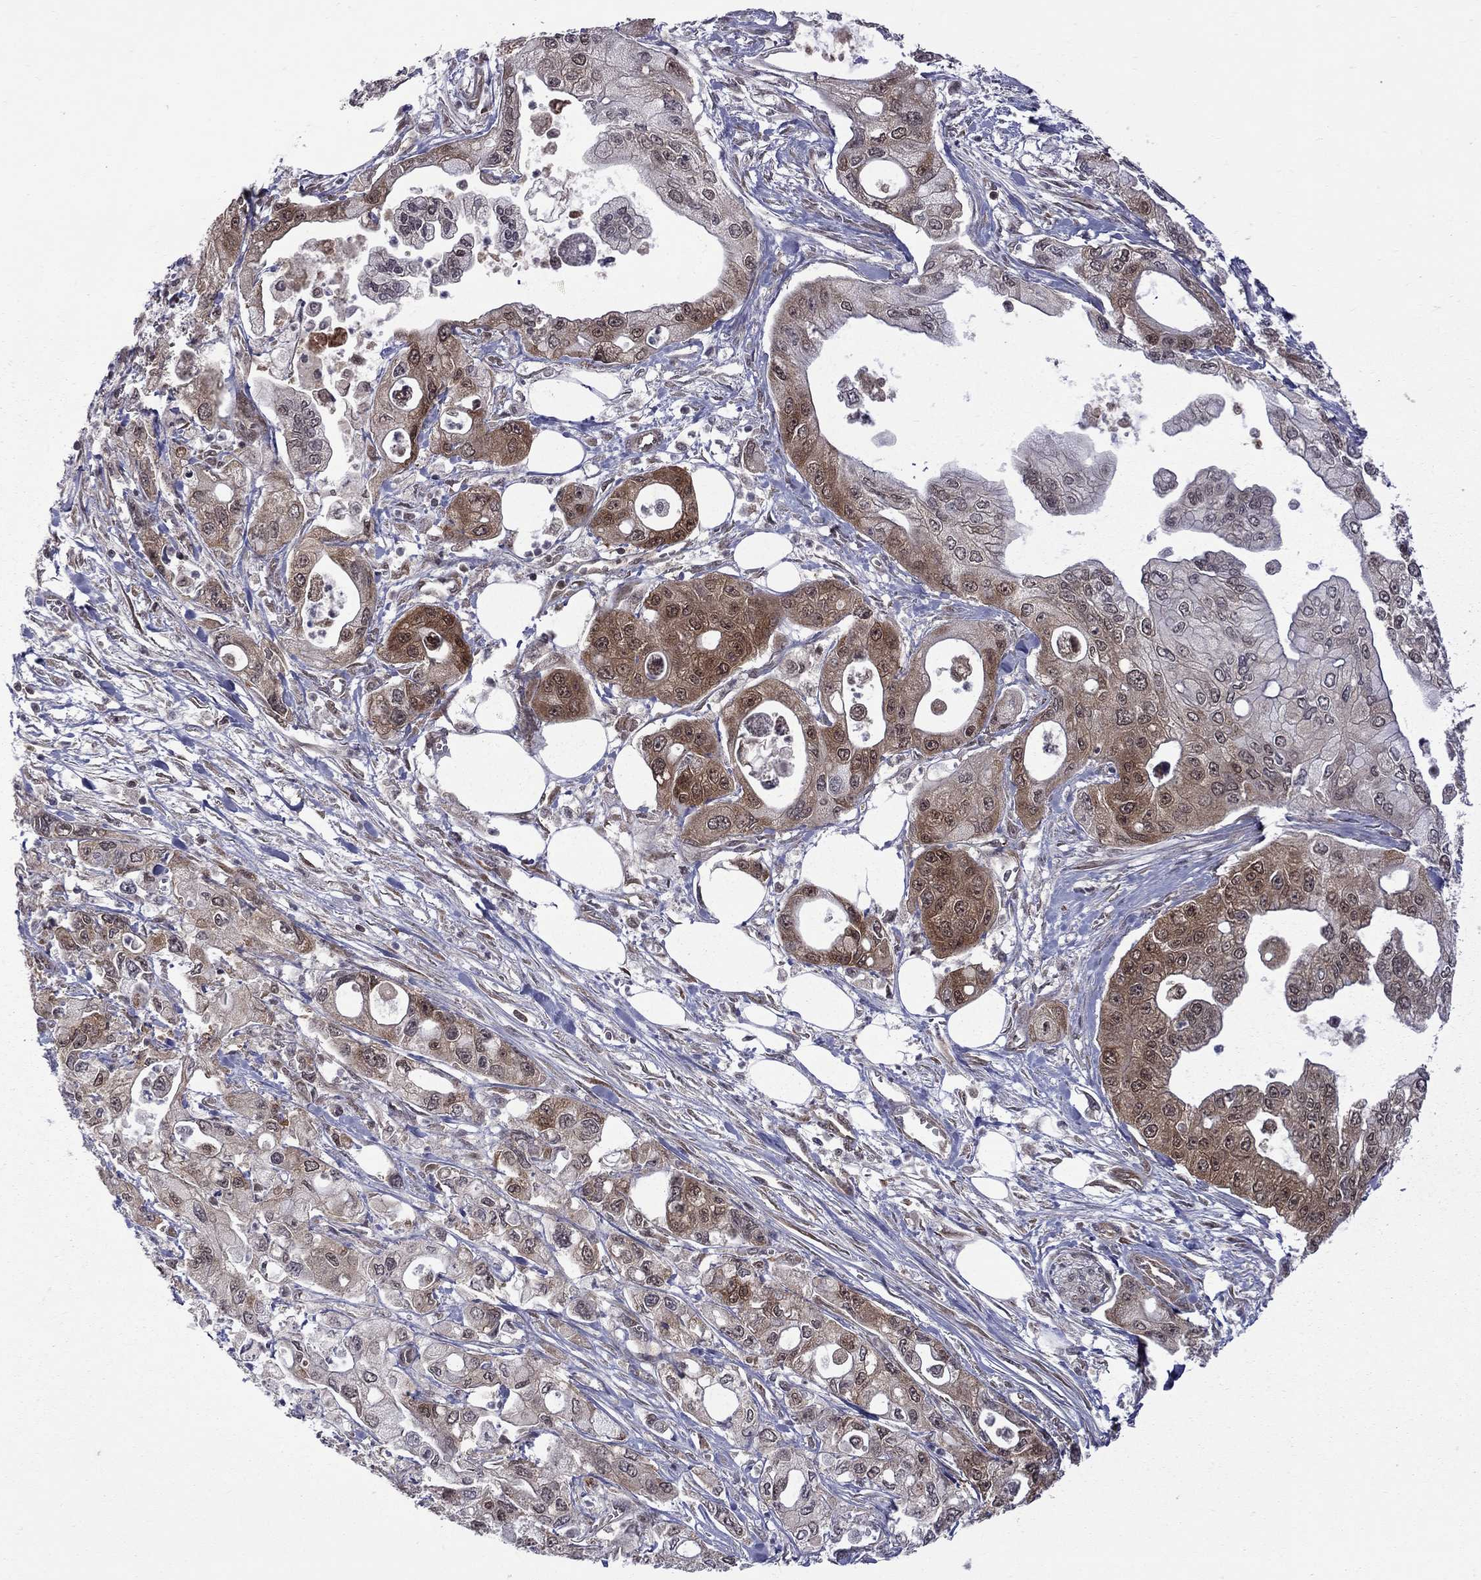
{"staining": {"intensity": "strong", "quantity": ">75%", "location": "cytoplasmic/membranous"}, "tissue": "pancreatic cancer", "cell_type": "Tumor cells", "image_type": "cancer", "snomed": [{"axis": "morphology", "description": "Adenocarcinoma, NOS"}, {"axis": "topography", "description": "Pancreas"}], "caption": "This micrograph shows pancreatic cancer stained with immunohistochemistry to label a protein in brown. The cytoplasmic/membranous of tumor cells show strong positivity for the protein. Nuclei are counter-stained blue.", "gene": "NAA50", "patient": {"sex": "male", "age": 70}}